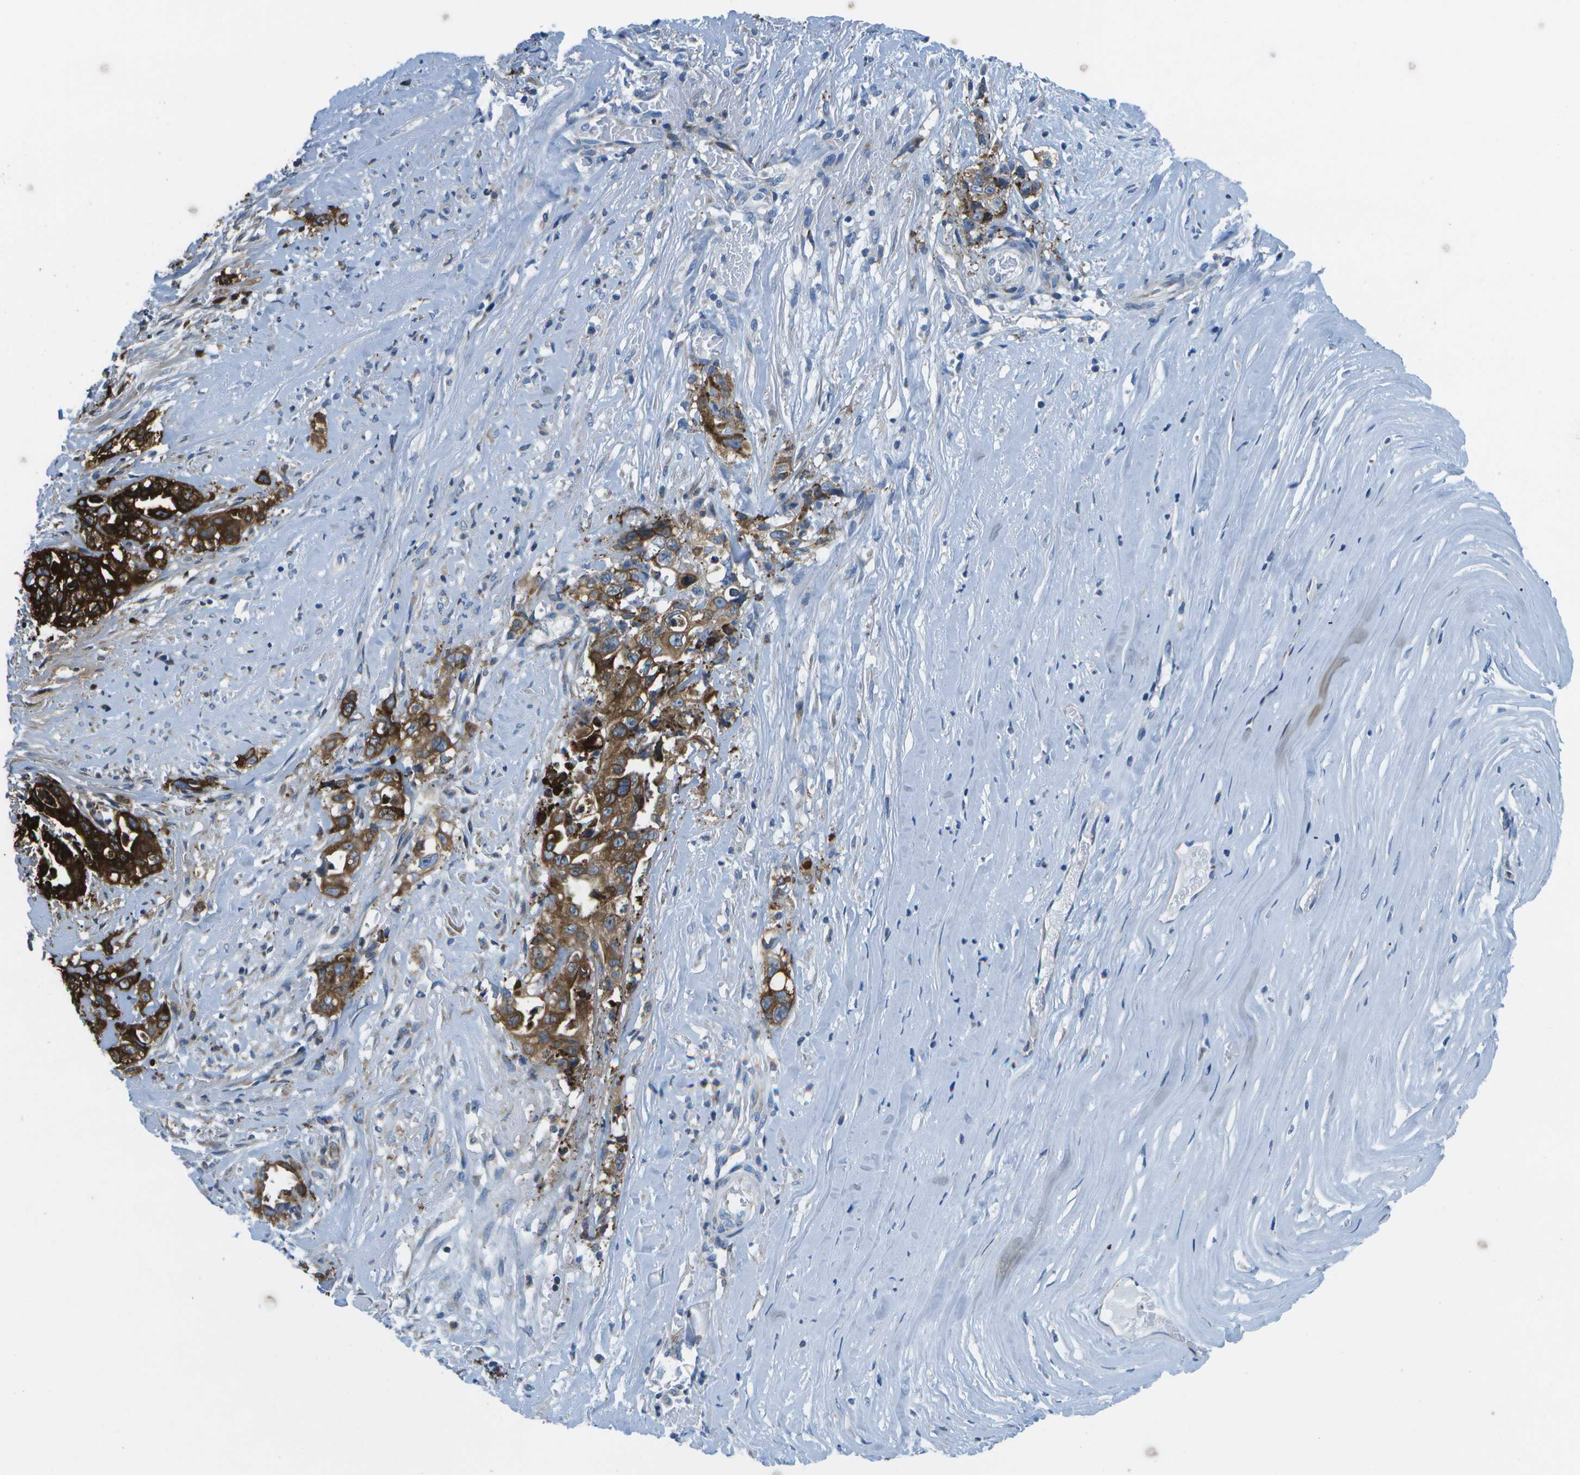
{"staining": {"intensity": "strong", "quantity": ">75%", "location": "cytoplasmic/membranous"}, "tissue": "liver cancer", "cell_type": "Tumor cells", "image_type": "cancer", "snomed": [{"axis": "morphology", "description": "Cholangiocarcinoma"}, {"axis": "topography", "description": "Liver"}], "caption": "Liver cancer (cholangiocarcinoma) stained for a protein reveals strong cytoplasmic/membranous positivity in tumor cells.", "gene": "GDF5", "patient": {"sex": "female", "age": 70}}